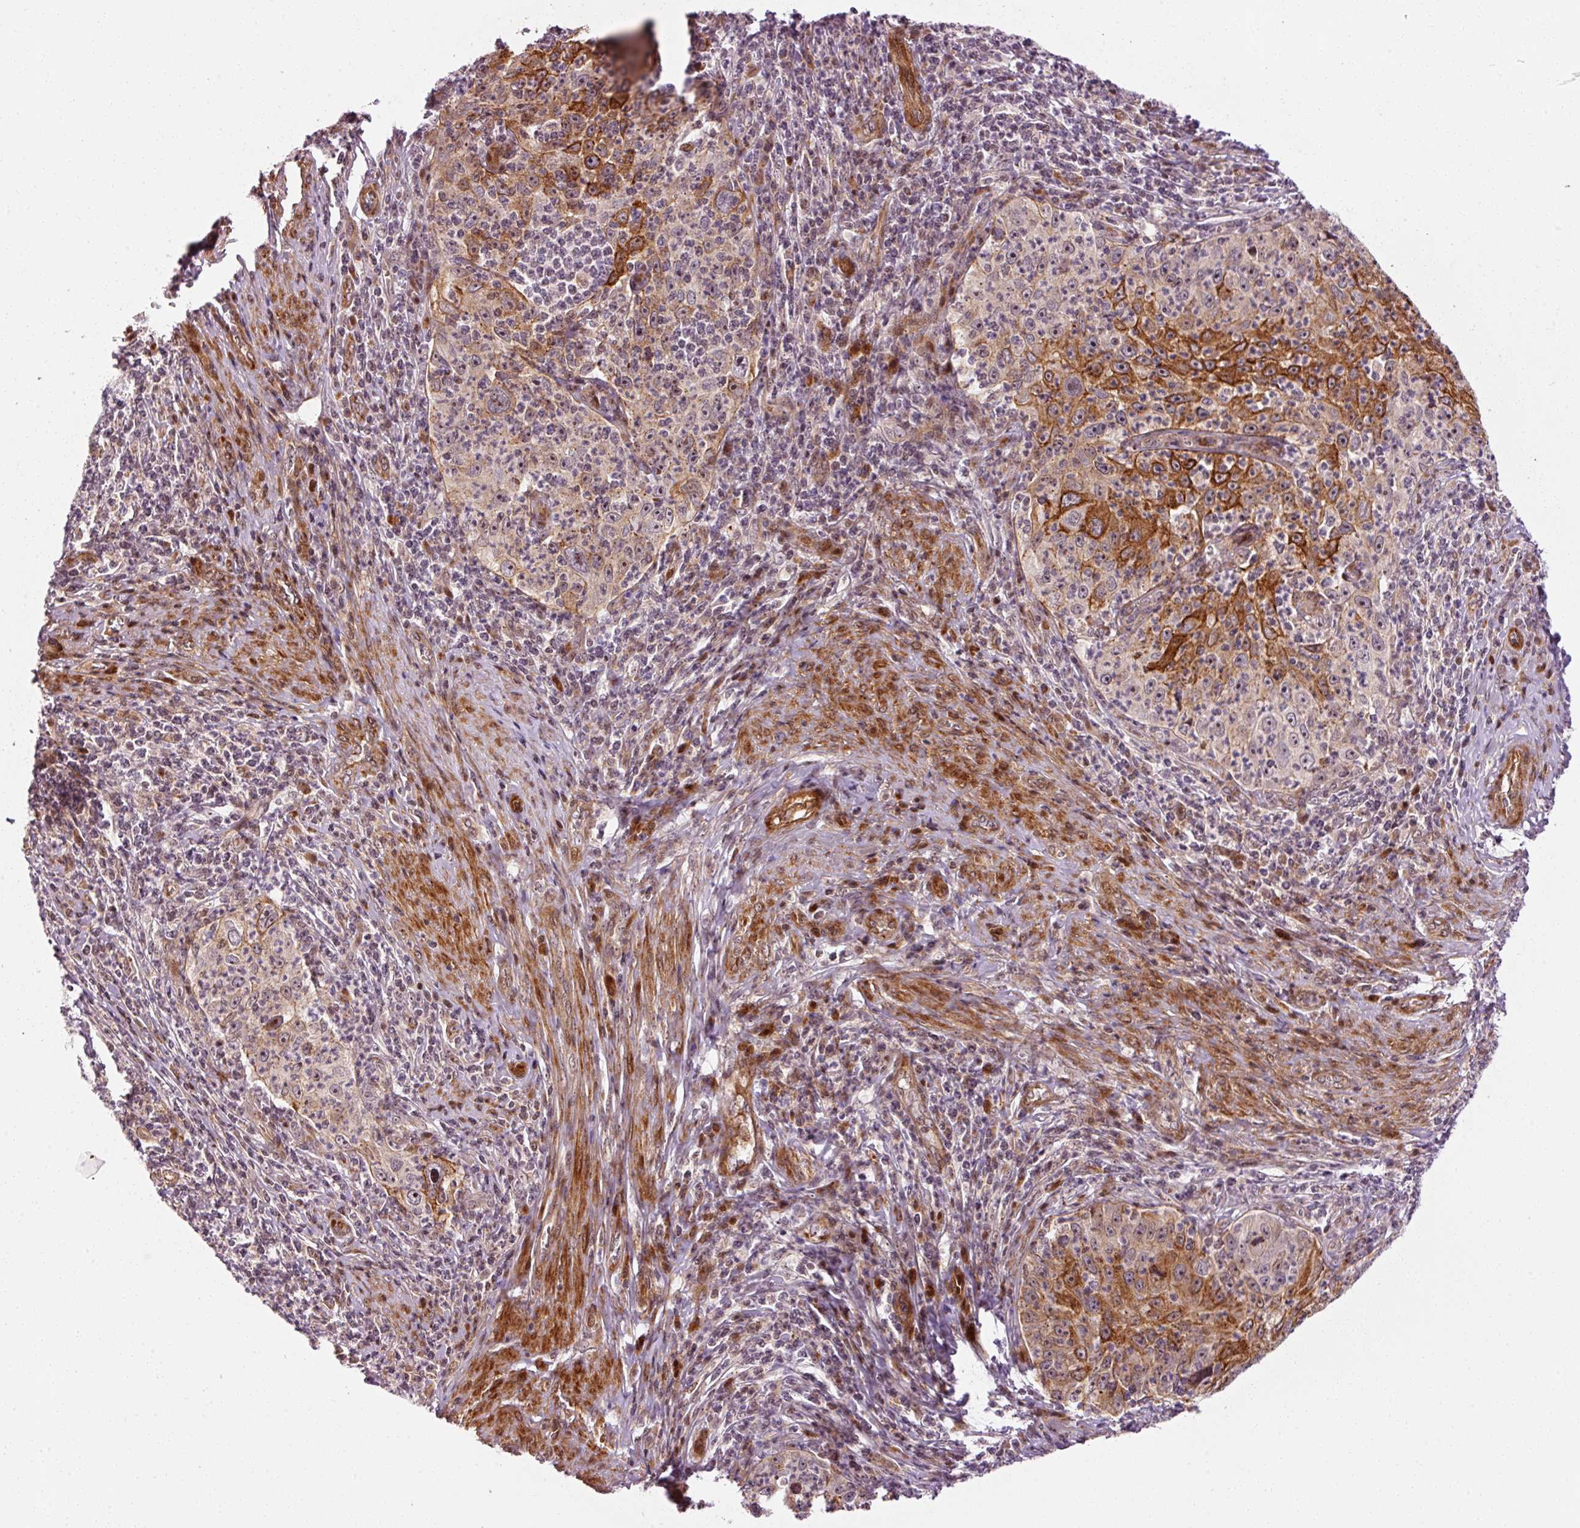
{"staining": {"intensity": "strong", "quantity": "25%-75%", "location": "cytoplasmic/membranous"}, "tissue": "cervical cancer", "cell_type": "Tumor cells", "image_type": "cancer", "snomed": [{"axis": "morphology", "description": "Squamous cell carcinoma, NOS"}, {"axis": "topography", "description": "Cervix"}], "caption": "Brown immunohistochemical staining in cervical squamous cell carcinoma exhibits strong cytoplasmic/membranous positivity in approximately 25%-75% of tumor cells.", "gene": "ANKRD20A1", "patient": {"sex": "female", "age": 30}}